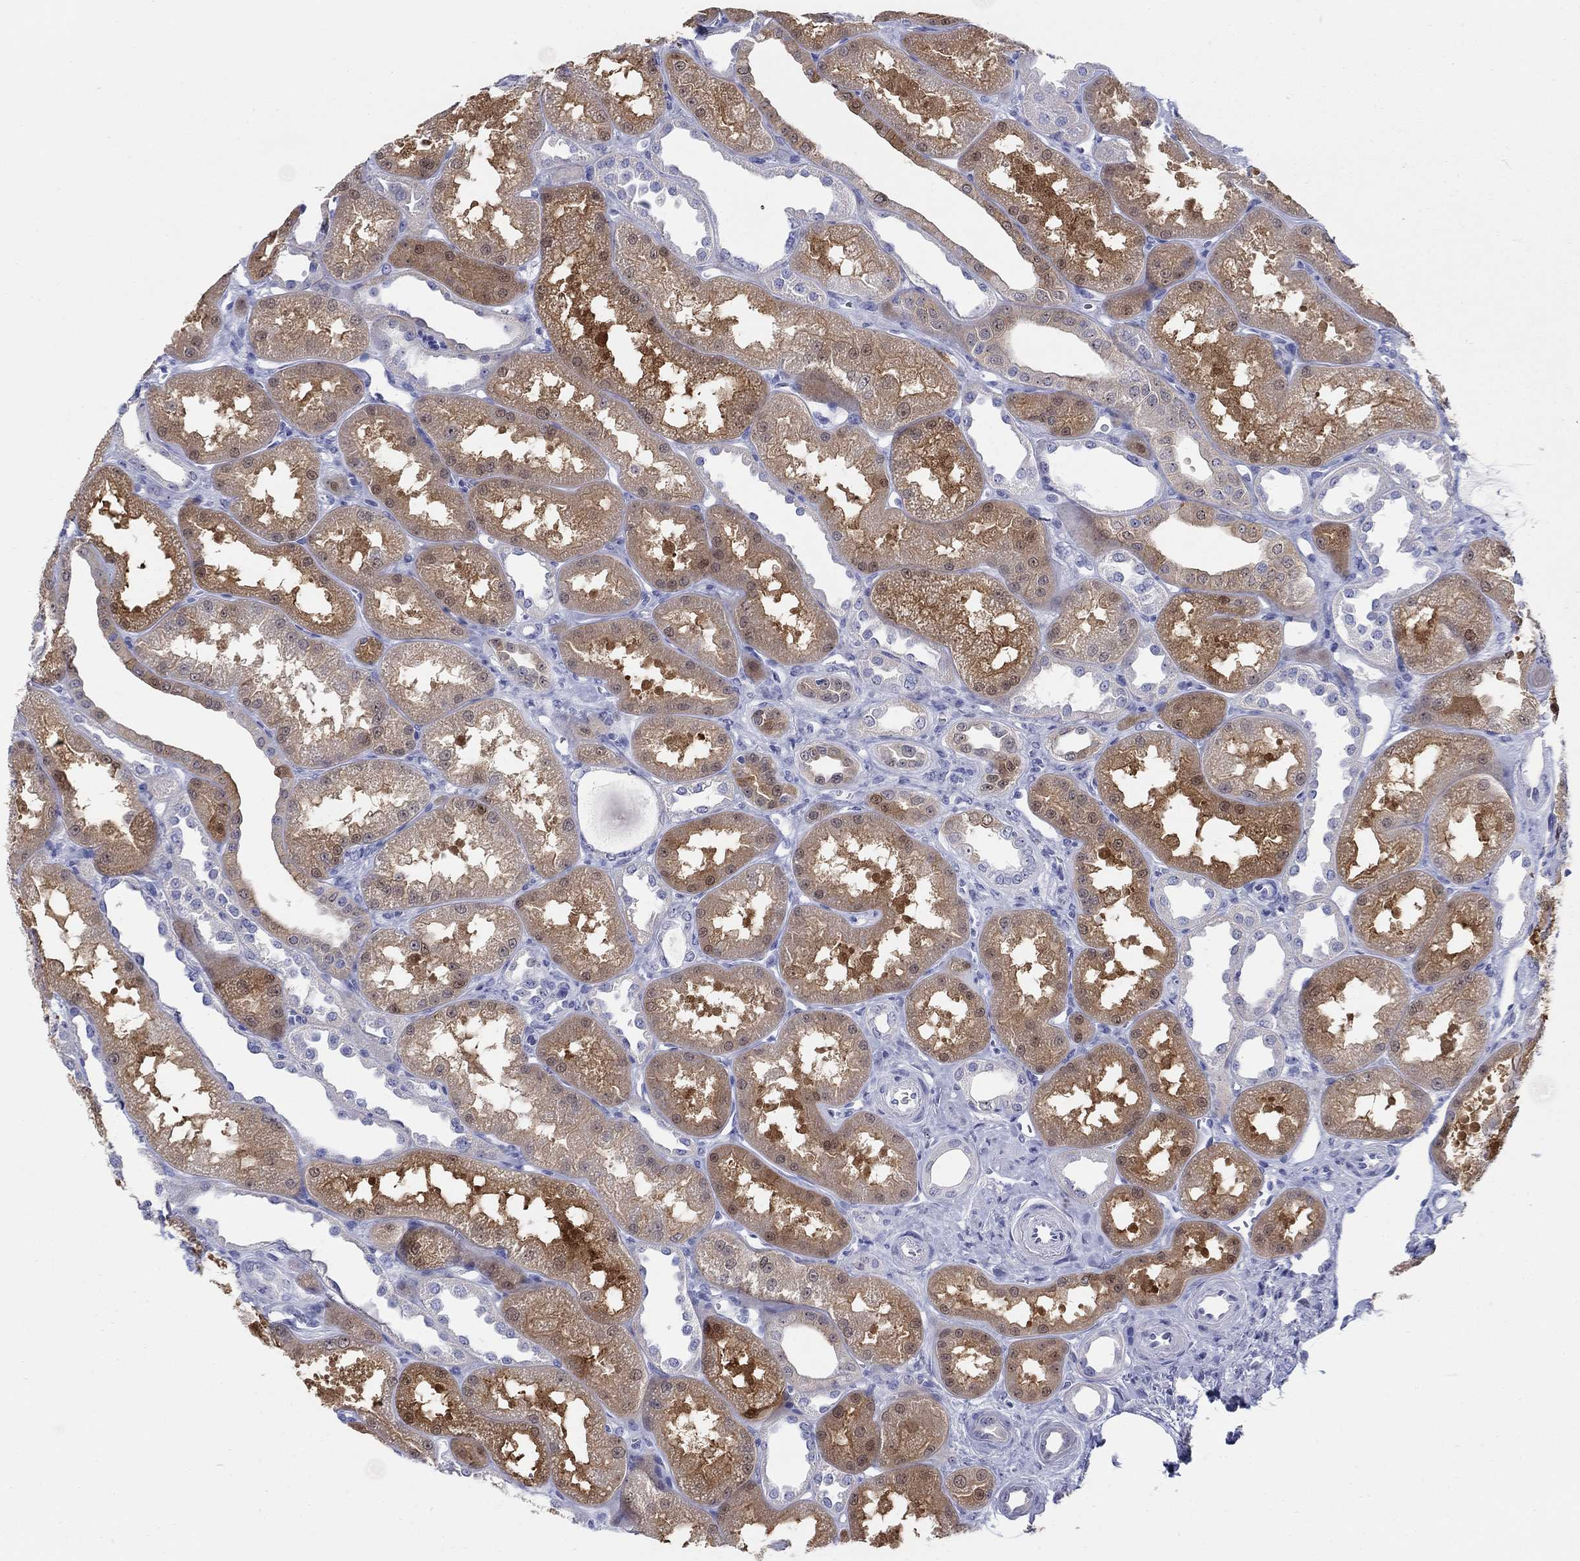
{"staining": {"intensity": "negative", "quantity": "none", "location": "none"}, "tissue": "kidney", "cell_type": "Cells in glomeruli", "image_type": "normal", "snomed": [{"axis": "morphology", "description": "Normal tissue, NOS"}, {"axis": "topography", "description": "Kidney"}], "caption": "Immunohistochemistry (IHC) photomicrograph of normal kidney stained for a protein (brown), which reveals no positivity in cells in glomeruli.", "gene": "AKR1C1", "patient": {"sex": "male", "age": 61}}